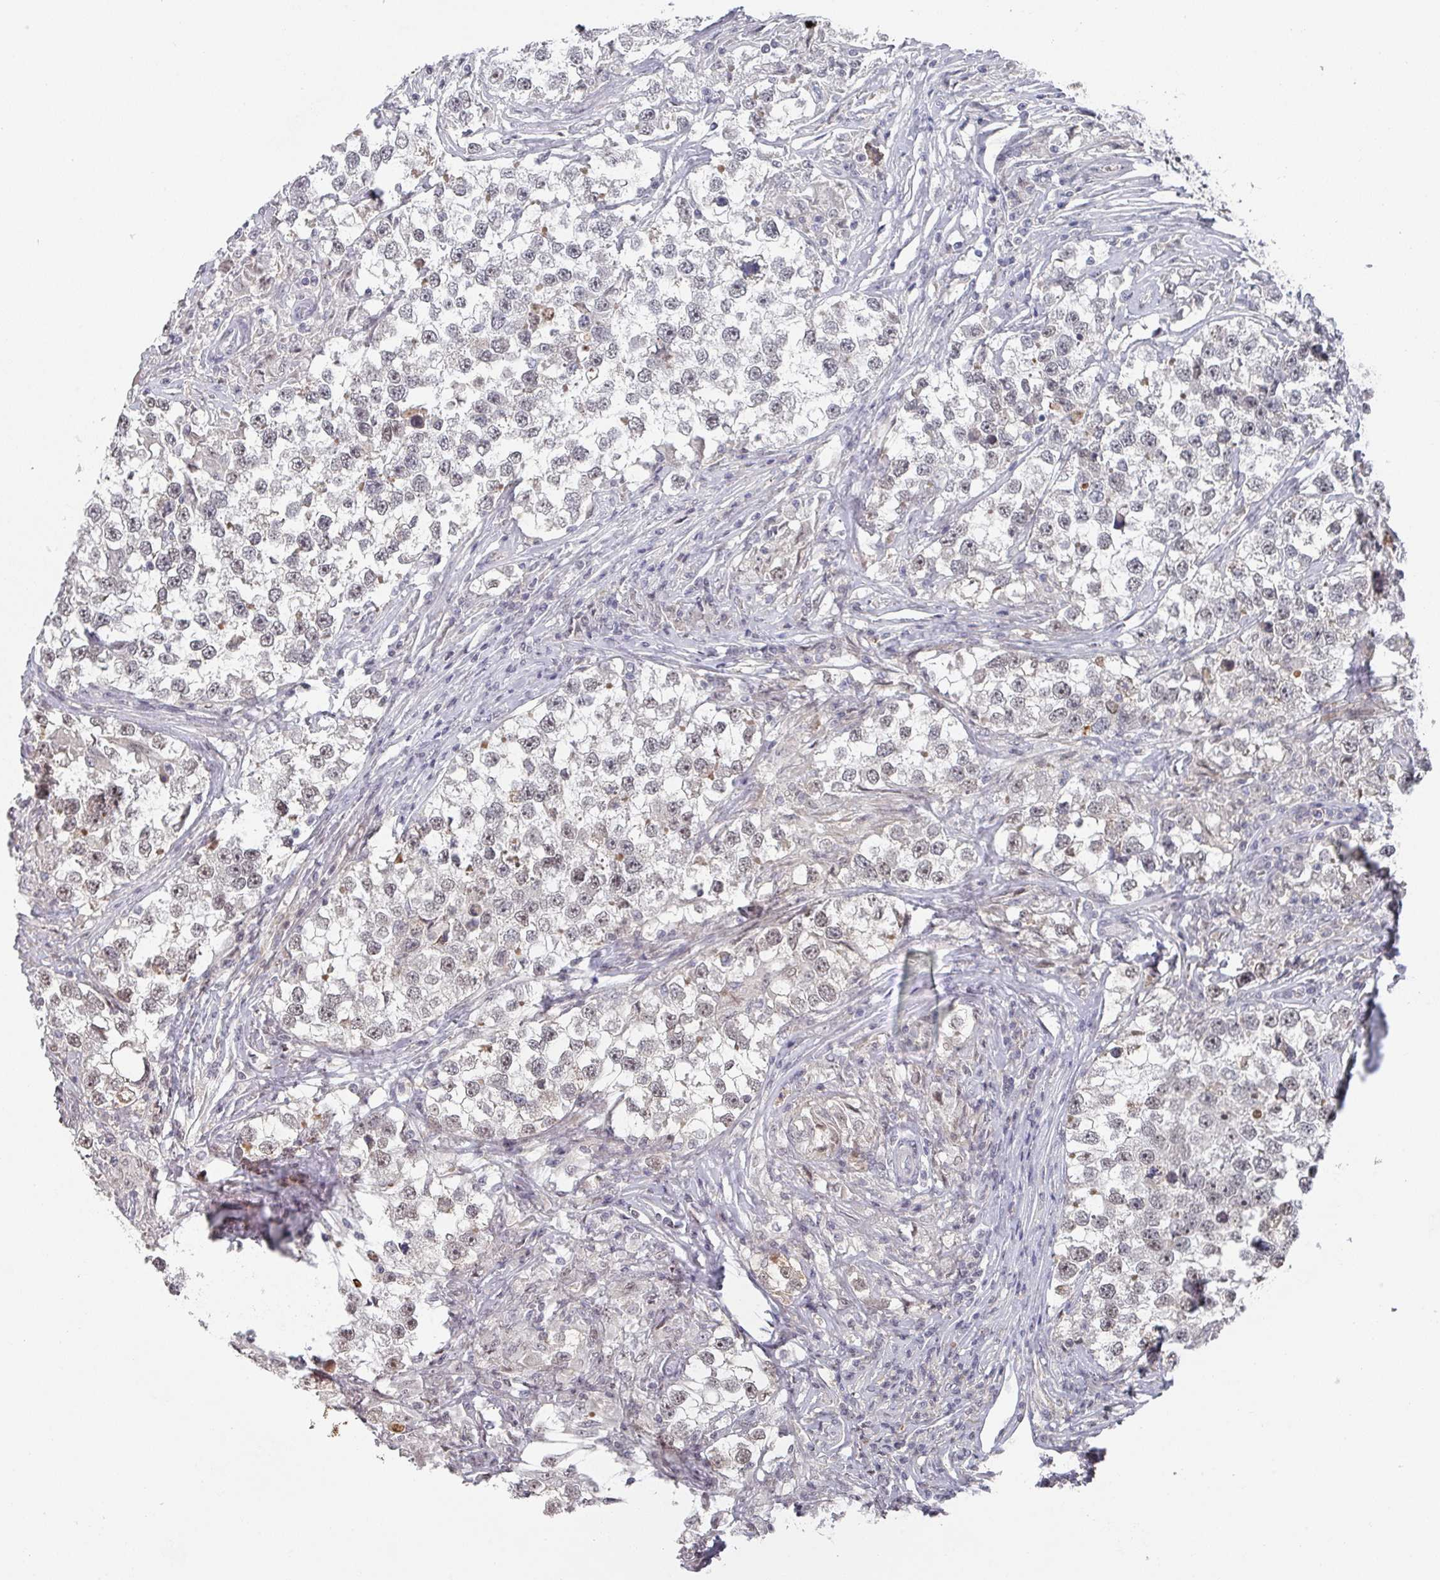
{"staining": {"intensity": "moderate", "quantity": "25%-75%", "location": "nuclear"}, "tissue": "testis cancer", "cell_type": "Tumor cells", "image_type": "cancer", "snomed": [{"axis": "morphology", "description": "Seminoma, NOS"}, {"axis": "topography", "description": "Testis"}], "caption": "Tumor cells display moderate nuclear positivity in approximately 25%-75% of cells in testis cancer.", "gene": "ZNF654", "patient": {"sex": "male", "age": 46}}